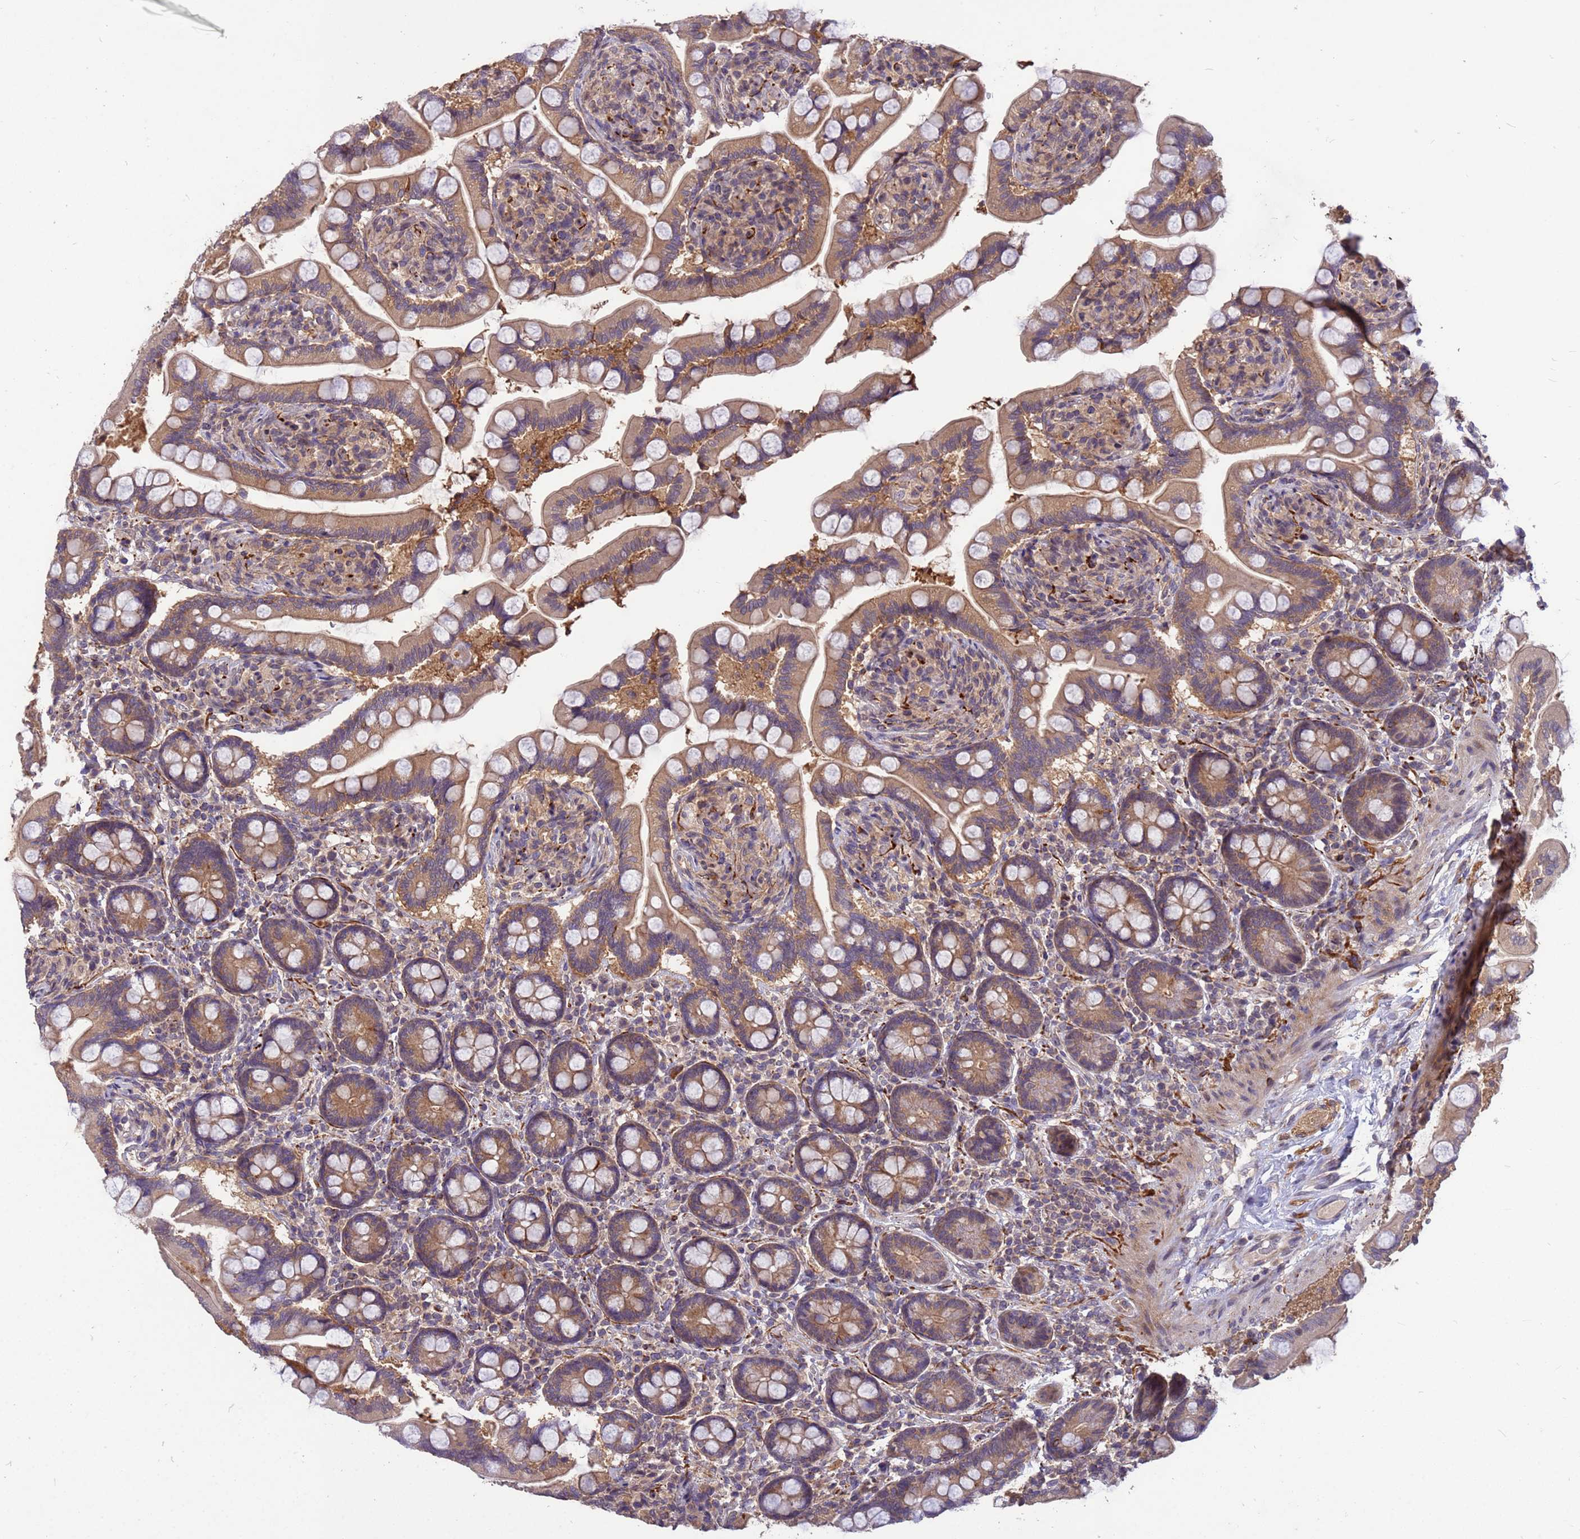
{"staining": {"intensity": "moderate", "quantity": ">75%", "location": "cytoplasmic/membranous"}, "tissue": "small intestine", "cell_type": "Glandular cells", "image_type": "normal", "snomed": [{"axis": "morphology", "description": "Normal tissue, NOS"}, {"axis": "topography", "description": "Small intestine"}], "caption": "An image of small intestine stained for a protein exhibits moderate cytoplasmic/membranous brown staining in glandular cells. (DAB IHC with brightfield microscopy, high magnification).", "gene": "PPP2CA", "patient": {"sex": "female", "age": 64}}